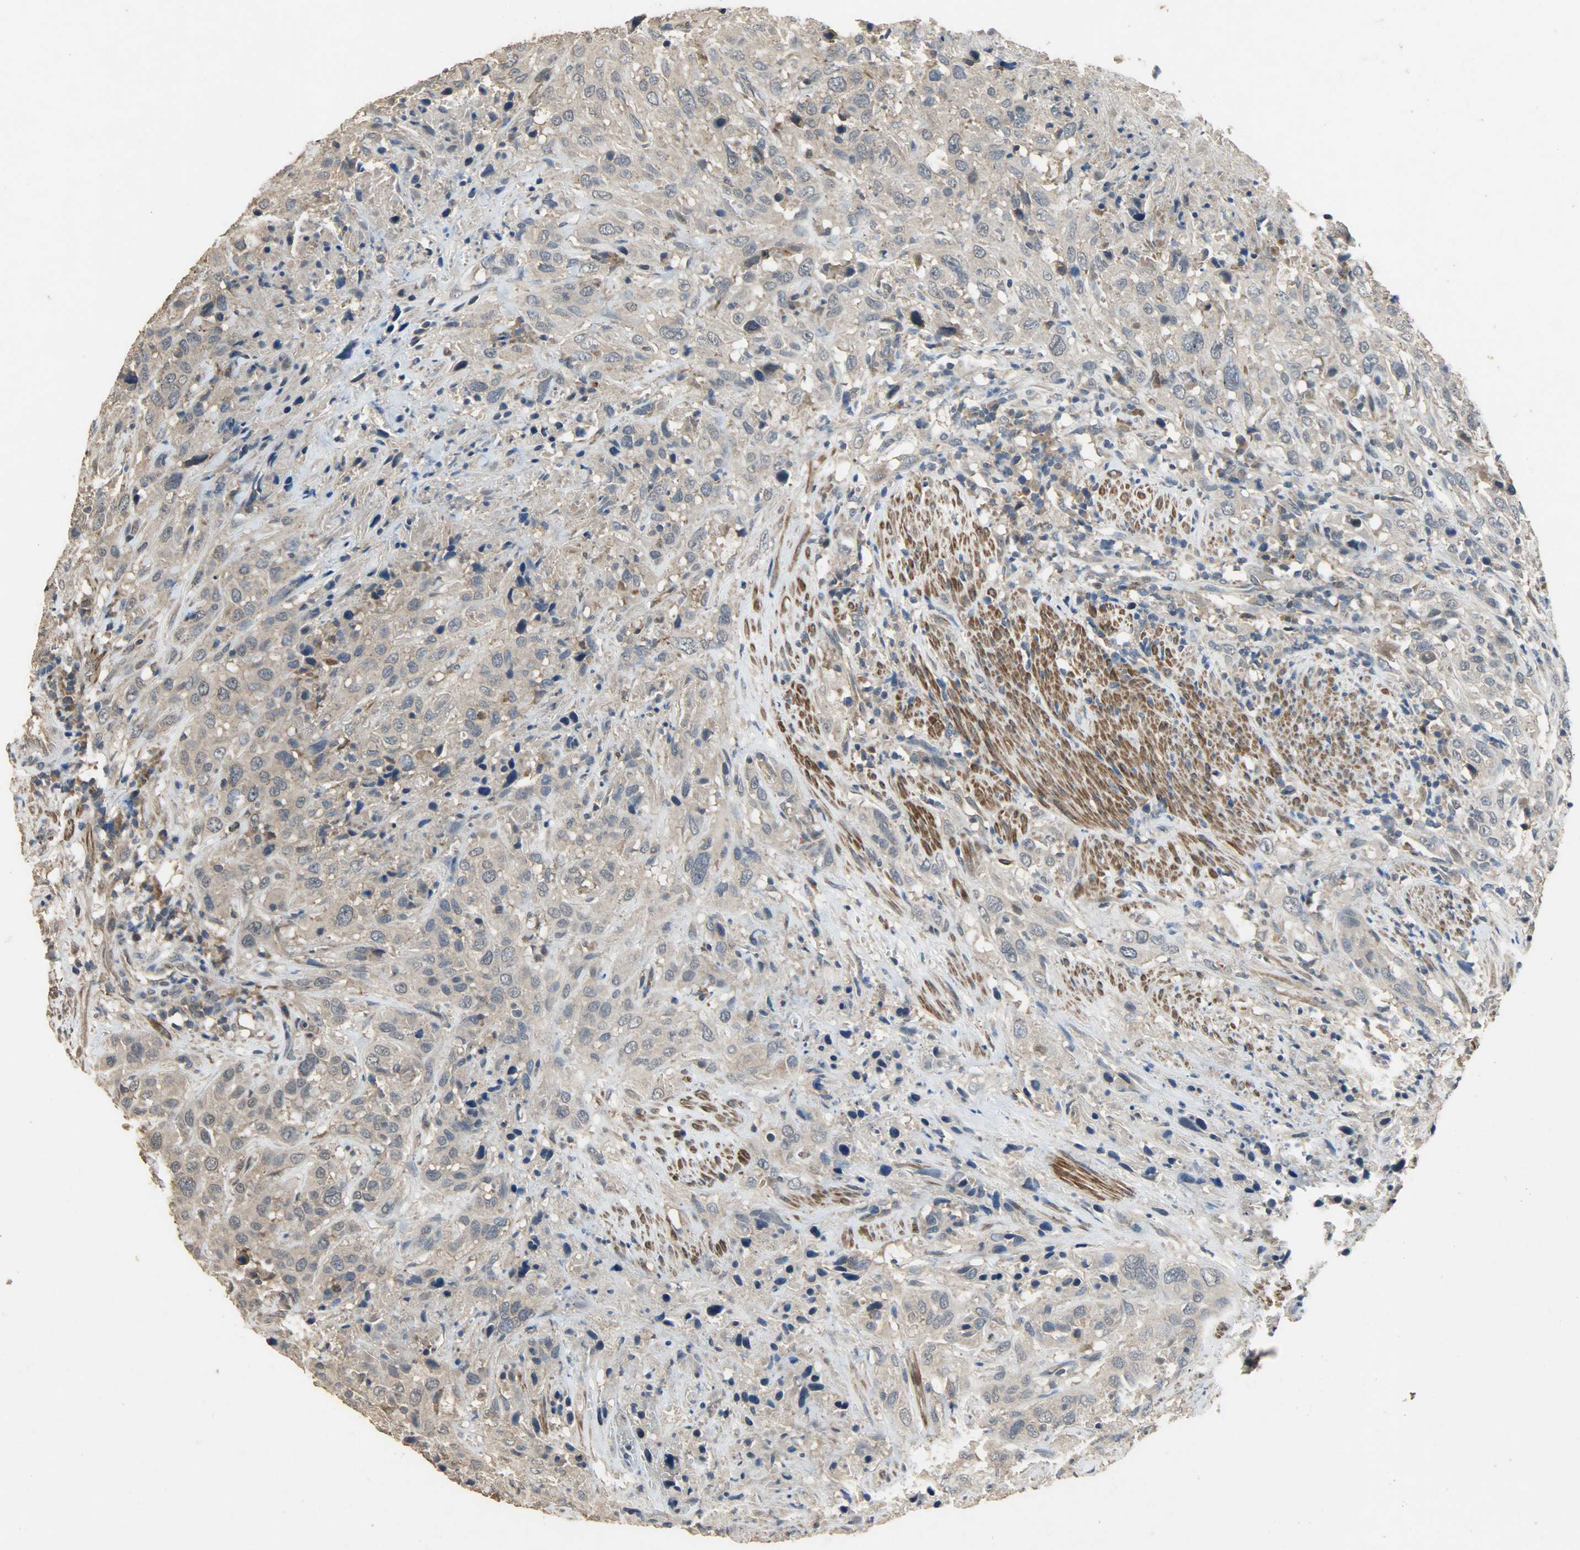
{"staining": {"intensity": "weak", "quantity": ">75%", "location": "cytoplasmic/membranous"}, "tissue": "urothelial cancer", "cell_type": "Tumor cells", "image_type": "cancer", "snomed": [{"axis": "morphology", "description": "Urothelial carcinoma, High grade"}, {"axis": "topography", "description": "Urinary bladder"}], "caption": "Protein staining demonstrates weak cytoplasmic/membranous positivity in approximately >75% of tumor cells in urothelial carcinoma (high-grade).", "gene": "CDKN2C", "patient": {"sex": "male", "age": 61}}